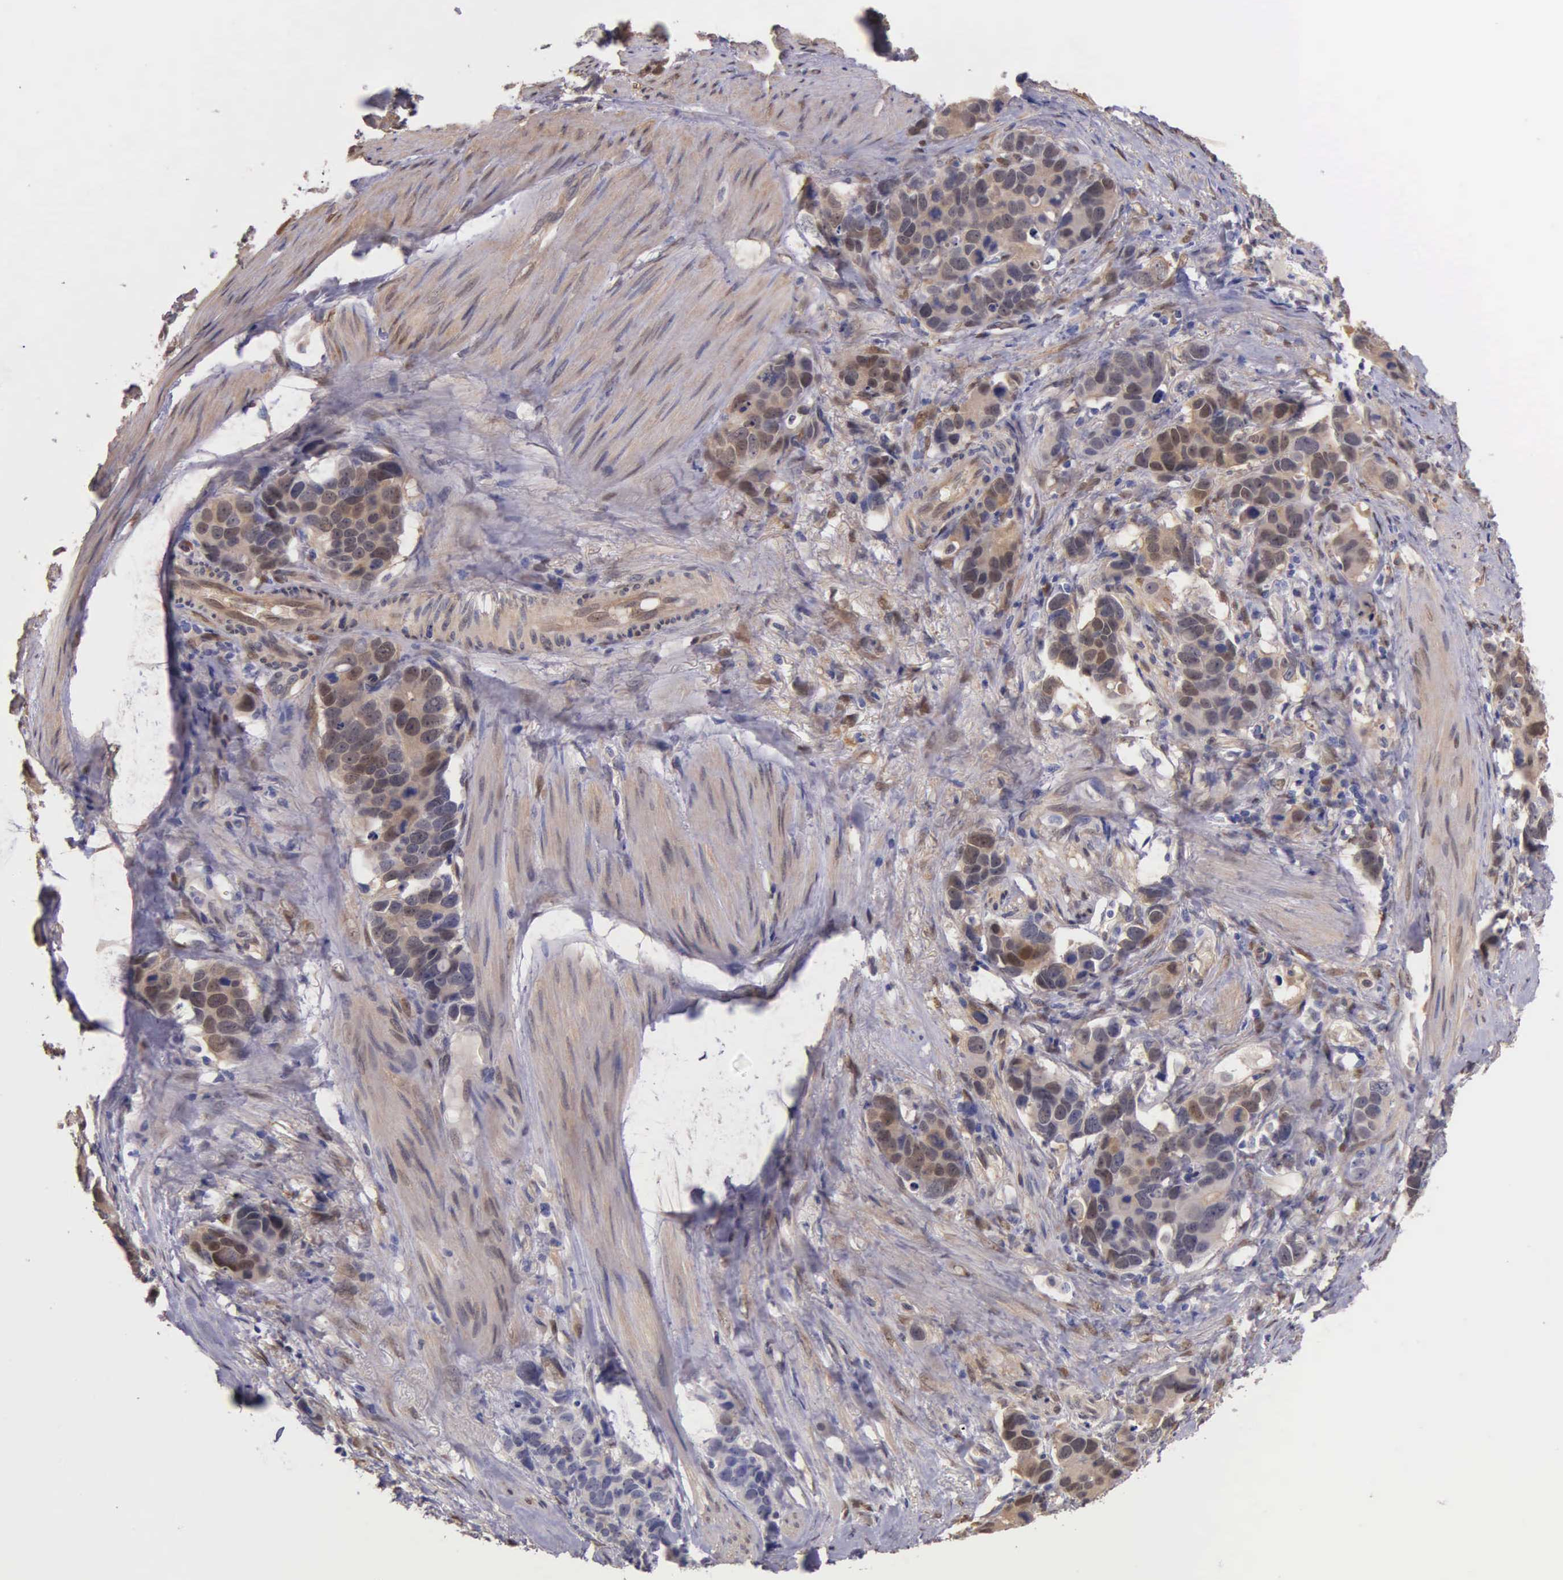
{"staining": {"intensity": "moderate", "quantity": "25%-75%", "location": "cytoplasmic/membranous"}, "tissue": "stomach cancer", "cell_type": "Tumor cells", "image_type": "cancer", "snomed": [{"axis": "morphology", "description": "Adenocarcinoma, NOS"}, {"axis": "topography", "description": "Stomach, upper"}], "caption": "The micrograph shows staining of stomach cancer, revealing moderate cytoplasmic/membranous protein positivity (brown color) within tumor cells.", "gene": "GSTT2", "patient": {"sex": "male", "age": 71}}